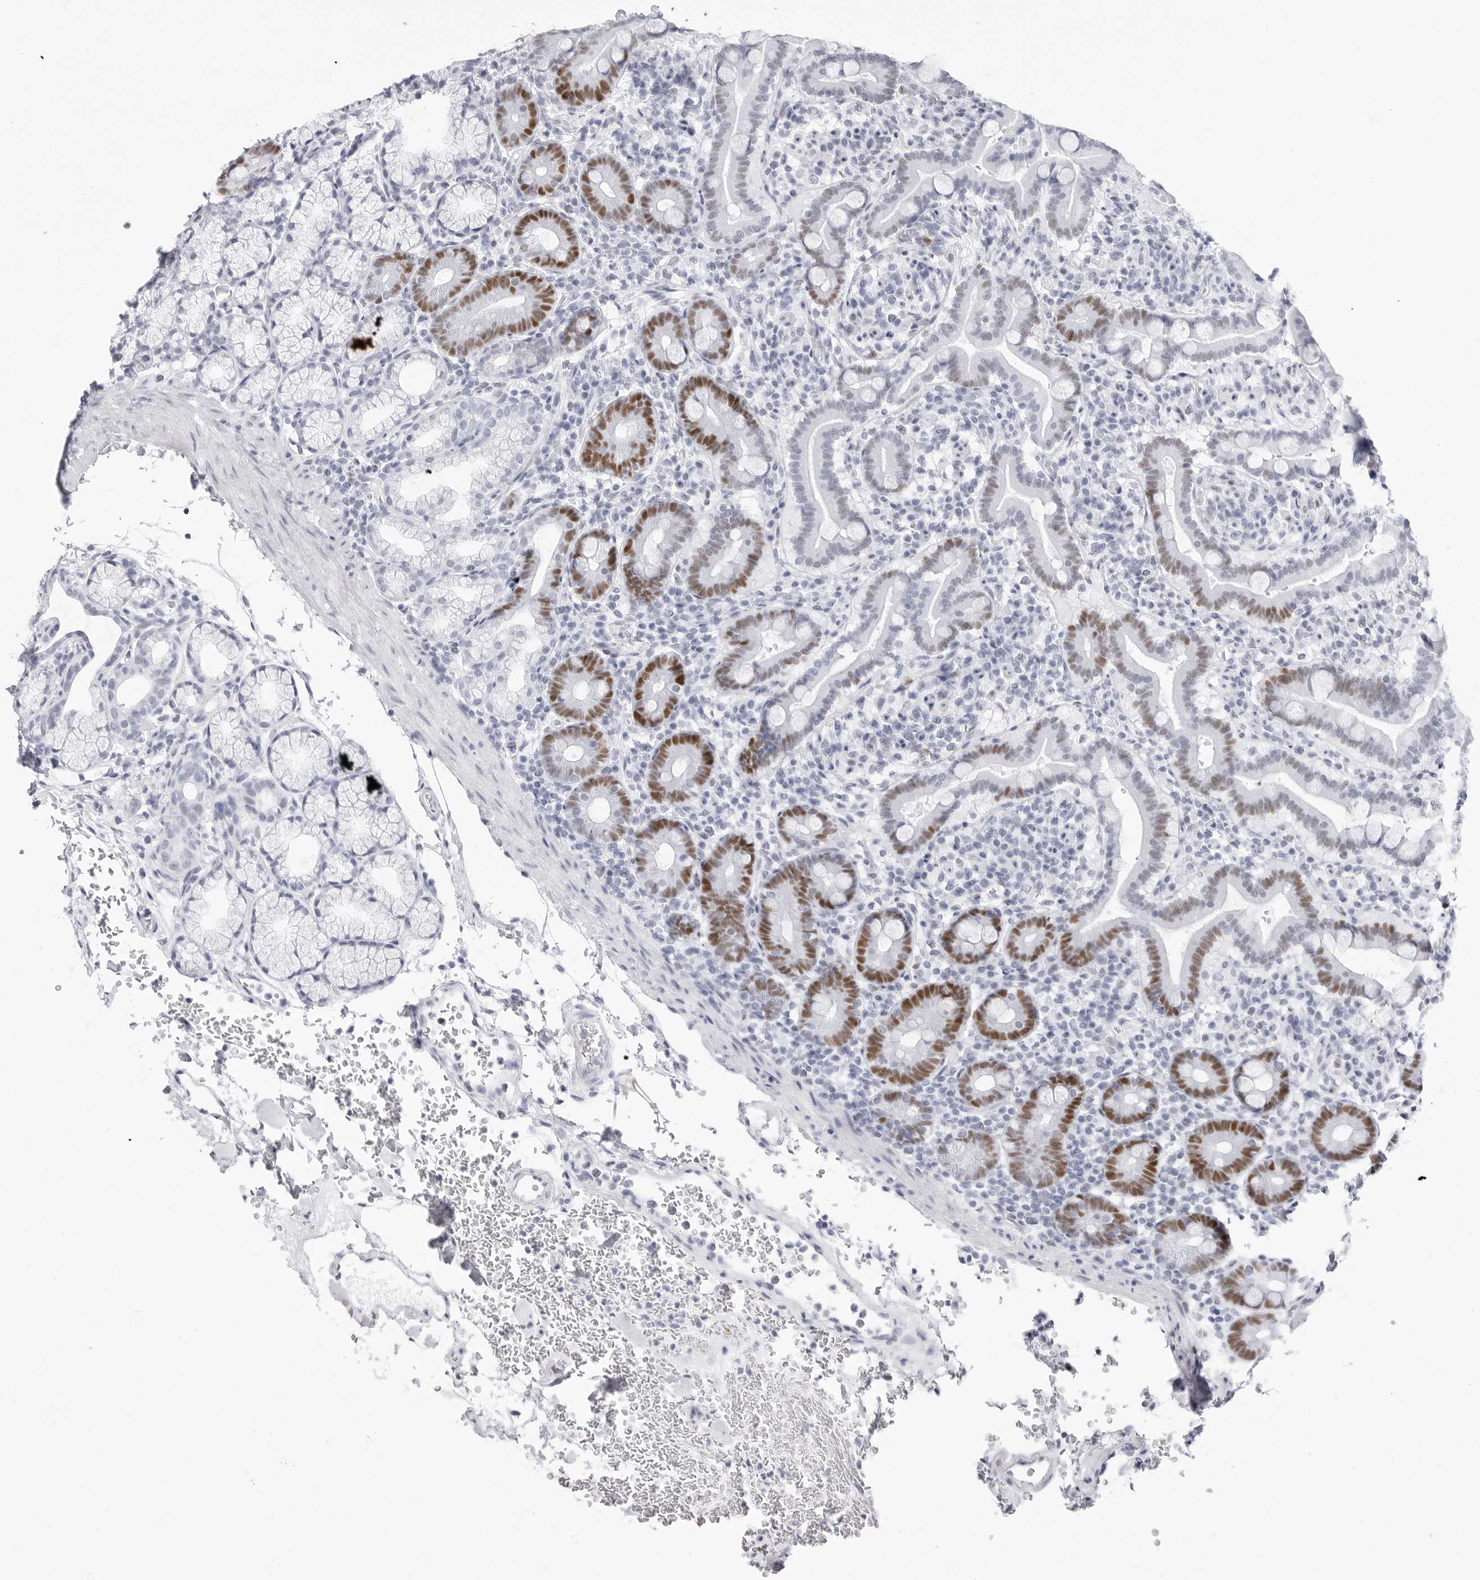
{"staining": {"intensity": "strong", "quantity": "25%-75%", "location": "nuclear"}, "tissue": "duodenum", "cell_type": "Glandular cells", "image_type": "normal", "snomed": [{"axis": "morphology", "description": "Normal tissue, NOS"}, {"axis": "topography", "description": "Duodenum"}], "caption": "The photomicrograph reveals a brown stain indicating the presence of a protein in the nuclear of glandular cells in duodenum. Immunohistochemistry stains the protein of interest in brown and the nuclei are stained blue.", "gene": "NASP", "patient": {"sex": "male", "age": 54}}